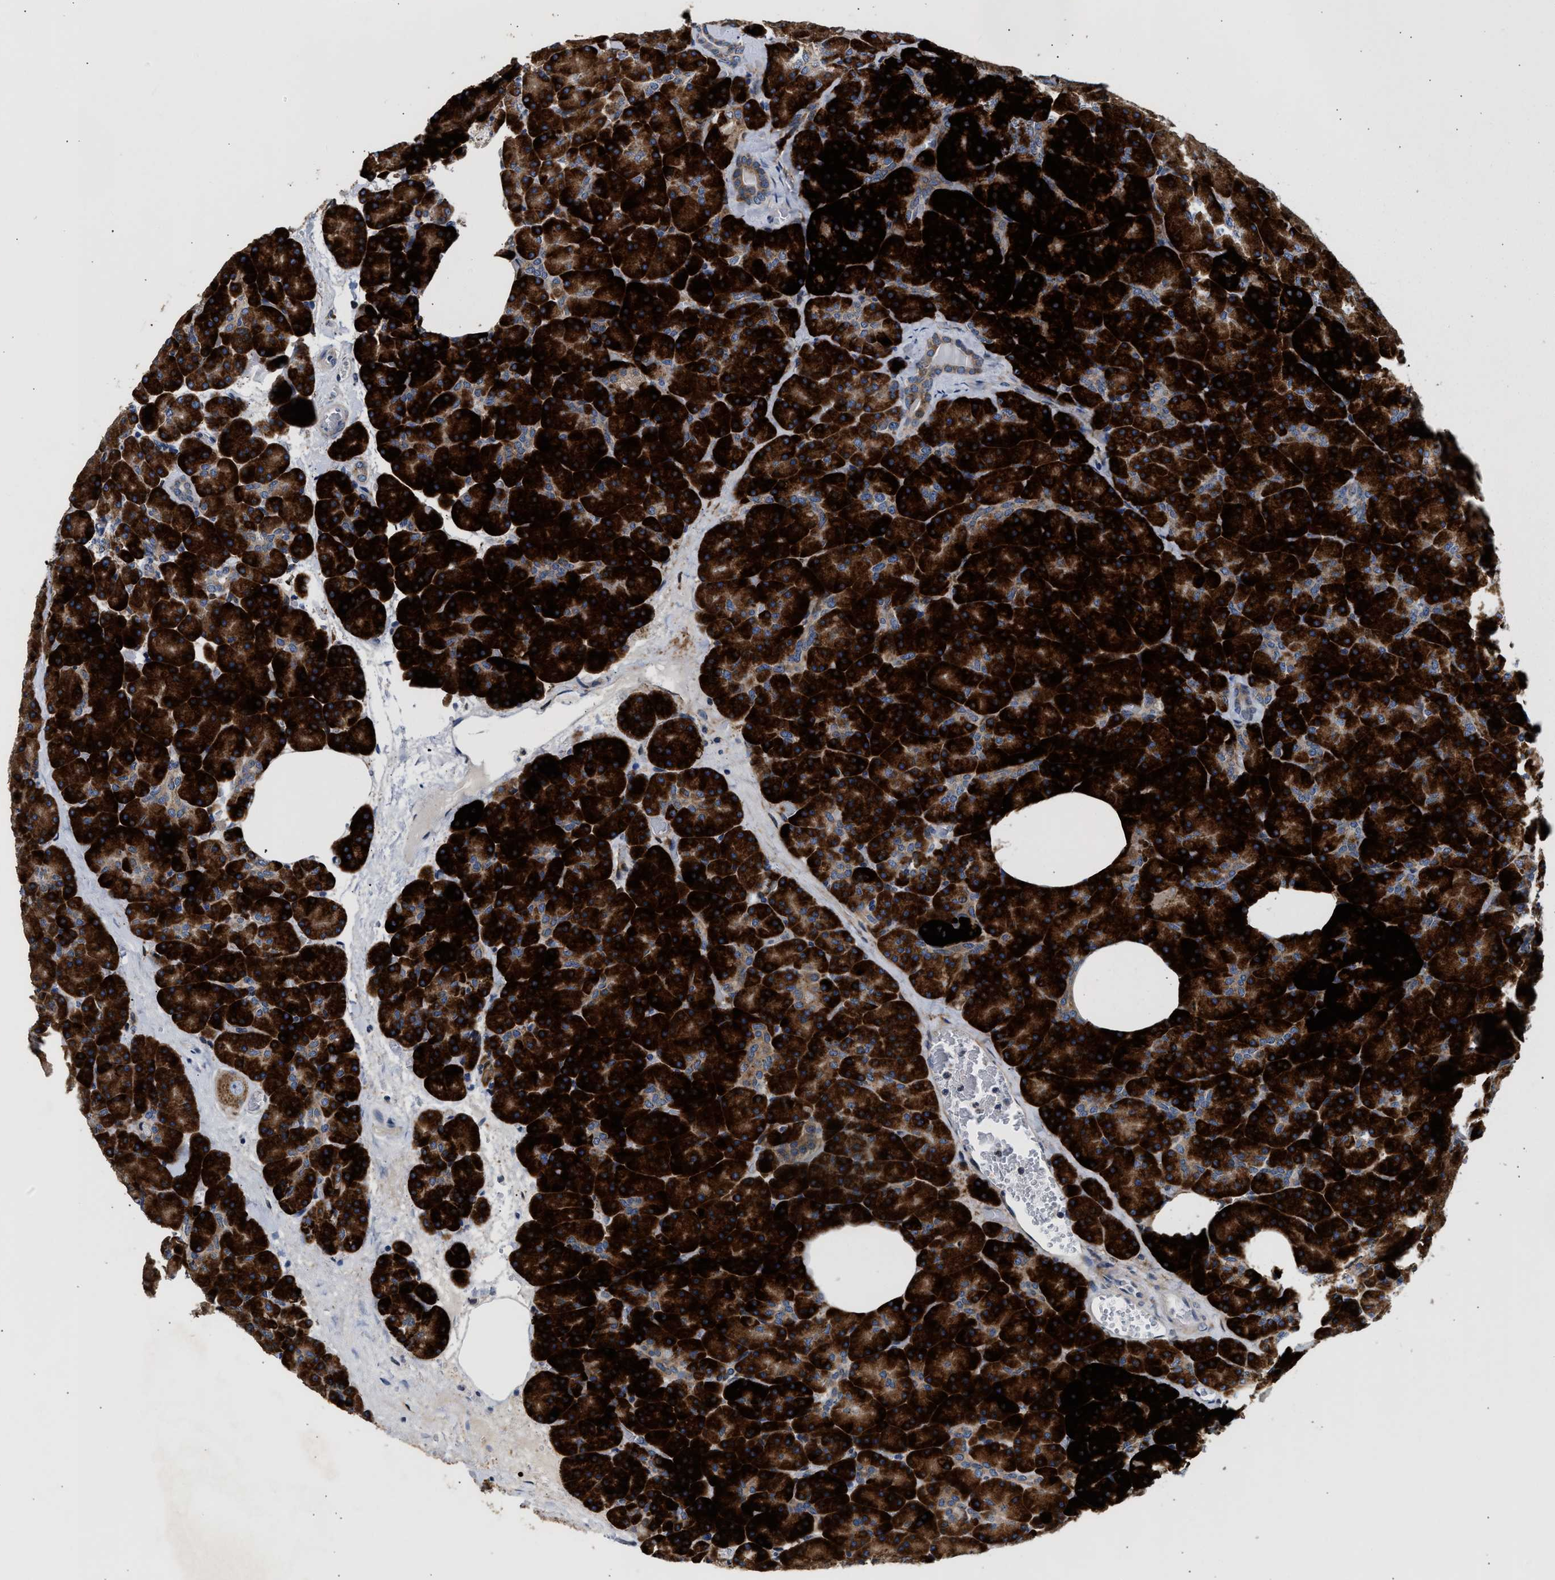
{"staining": {"intensity": "strong", "quantity": ">75%", "location": "cytoplasmic/membranous"}, "tissue": "pancreas", "cell_type": "Exocrine glandular cells", "image_type": "normal", "snomed": [{"axis": "morphology", "description": "Normal tissue, NOS"}, {"axis": "morphology", "description": "Carcinoid, malignant, NOS"}, {"axis": "topography", "description": "Pancreas"}], "caption": "Immunohistochemistry histopathology image of benign human pancreas stained for a protein (brown), which displays high levels of strong cytoplasmic/membranous expression in approximately >75% of exocrine glandular cells.", "gene": "AMZ1", "patient": {"sex": "female", "age": 35}}